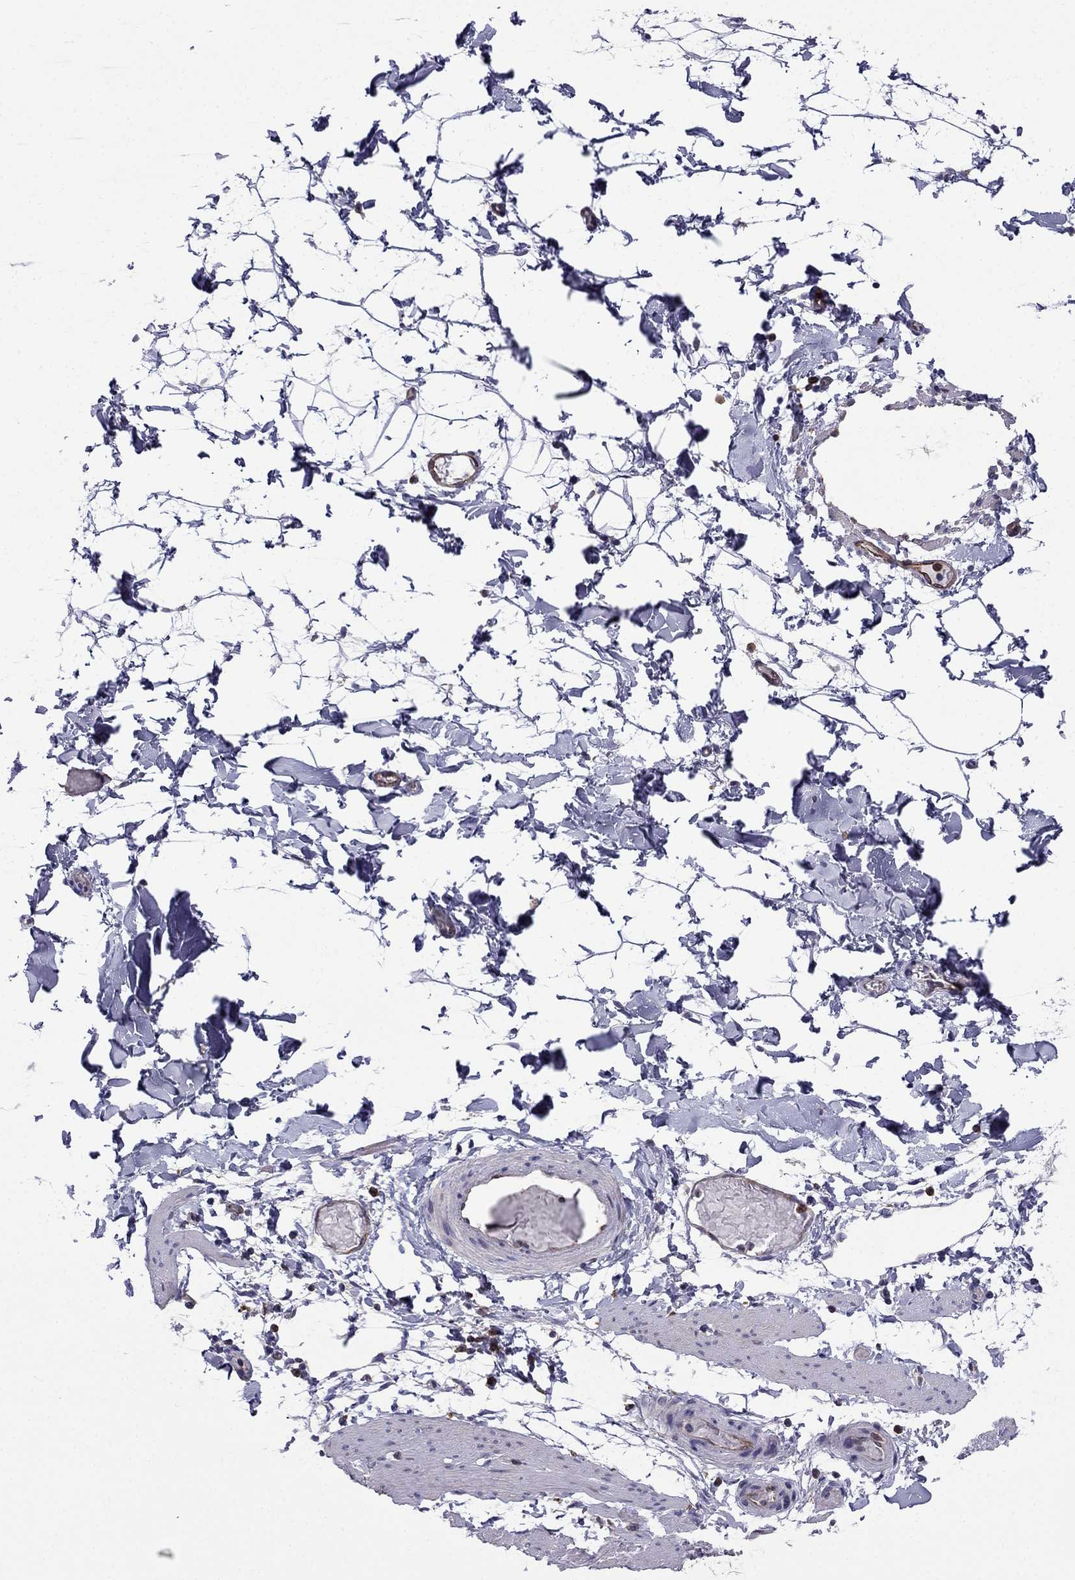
{"staining": {"intensity": "negative", "quantity": "none", "location": "none"}, "tissue": "adipose tissue", "cell_type": "Adipocytes", "image_type": "normal", "snomed": [{"axis": "morphology", "description": "Normal tissue, NOS"}, {"axis": "topography", "description": "Gallbladder"}, {"axis": "topography", "description": "Peripheral nerve tissue"}], "caption": "Adipocytes show no significant staining in unremarkable adipose tissue. Nuclei are stained in blue.", "gene": "GNAL", "patient": {"sex": "female", "age": 45}}